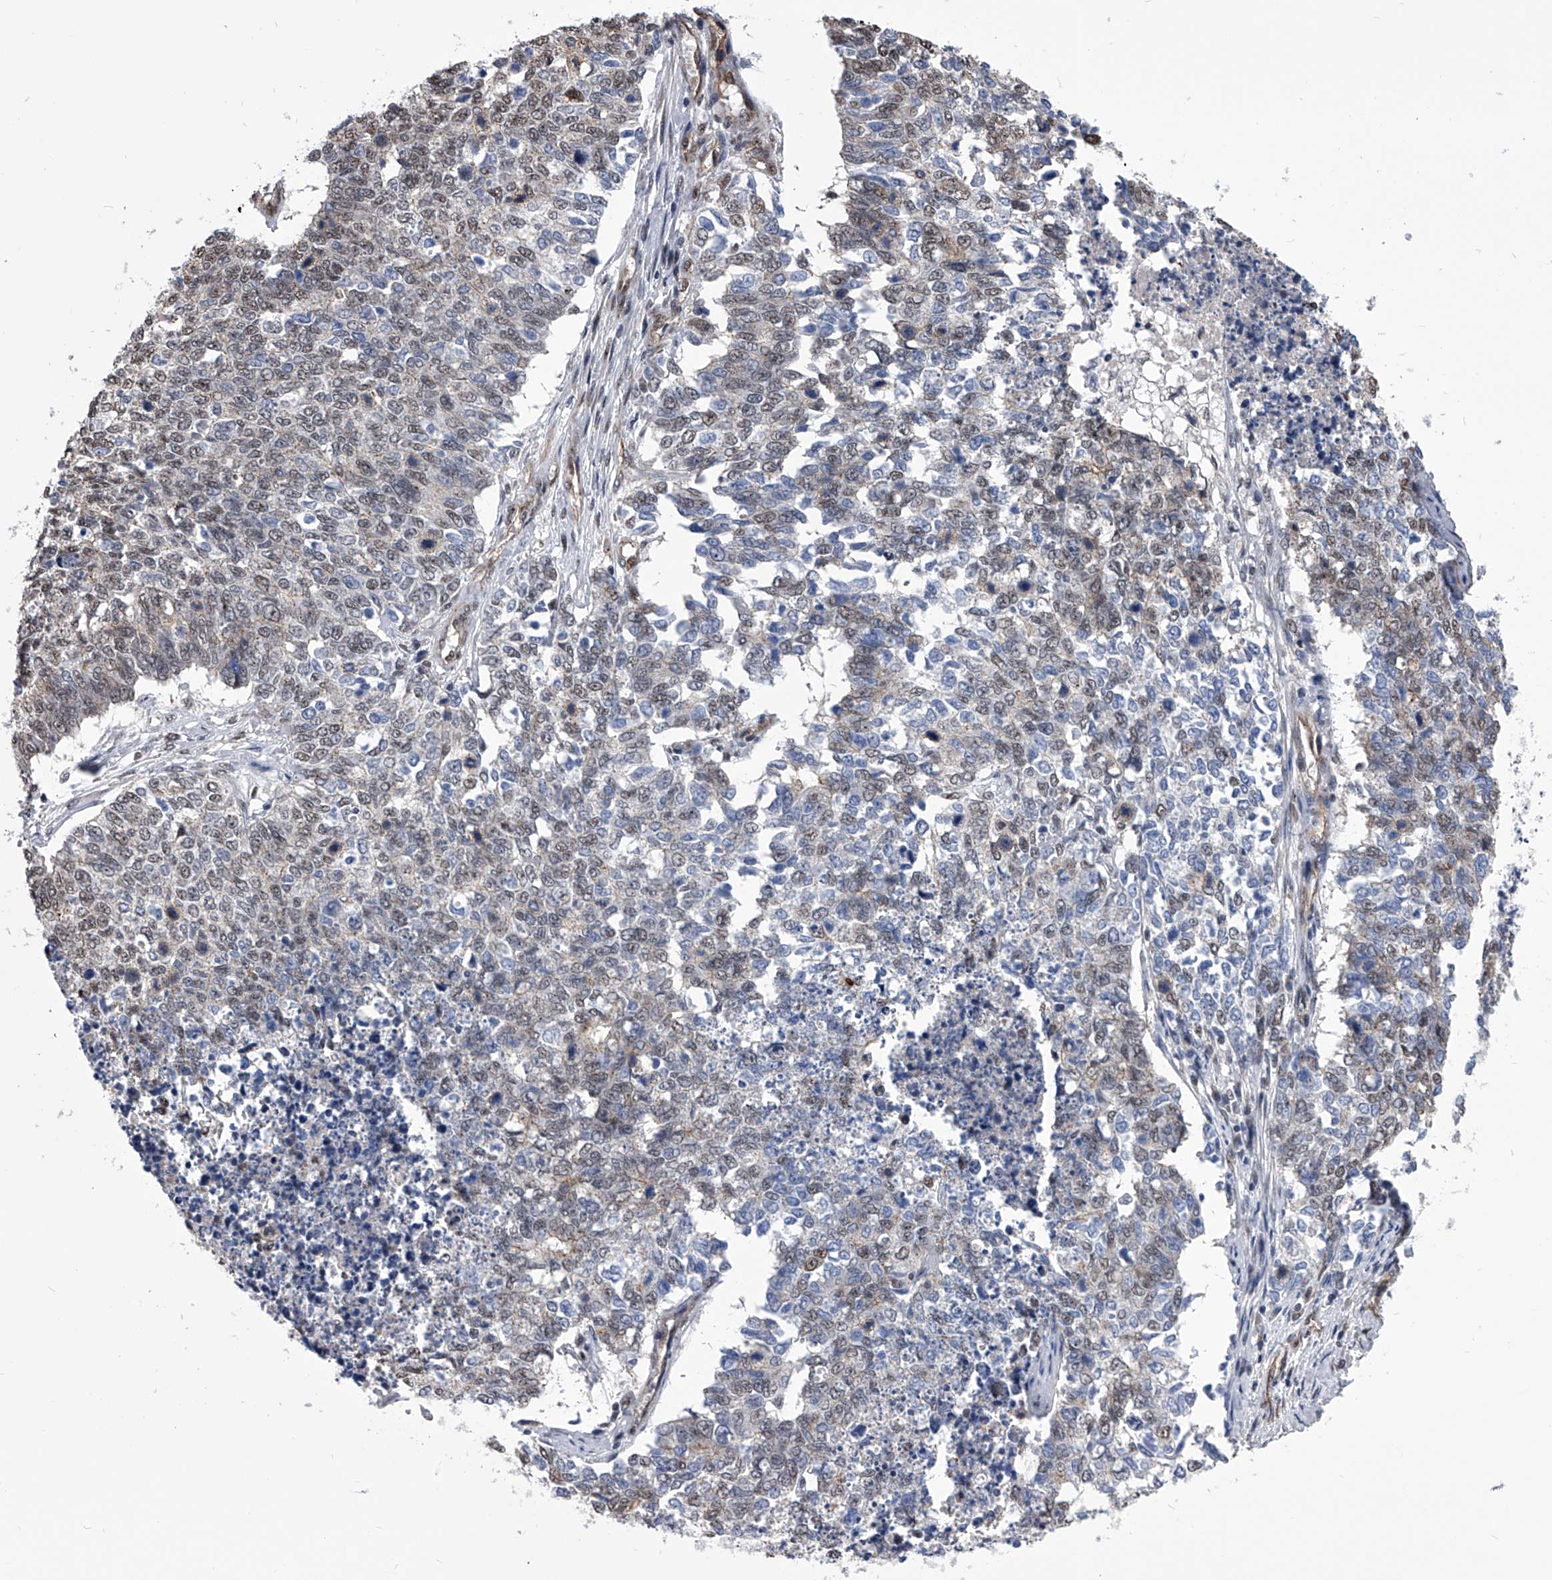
{"staining": {"intensity": "weak", "quantity": "<25%", "location": "nuclear"}, "tissue": "cervical cancer", "cell_type": "Tumor cells", "image_type": "cancer", "snomed": [{"axis": "morphology", "description": "Squamous cell carcinoma, NOS"}, {"axis": "topography", "description": "Cervix"}], "caption": "DAB immunohistochemical staining of human cervical squamous cell carcinoma shows no significant staining in tumor cells.", "gene": "ZNF76", "patient": {"sex": "female", "age": 63}}